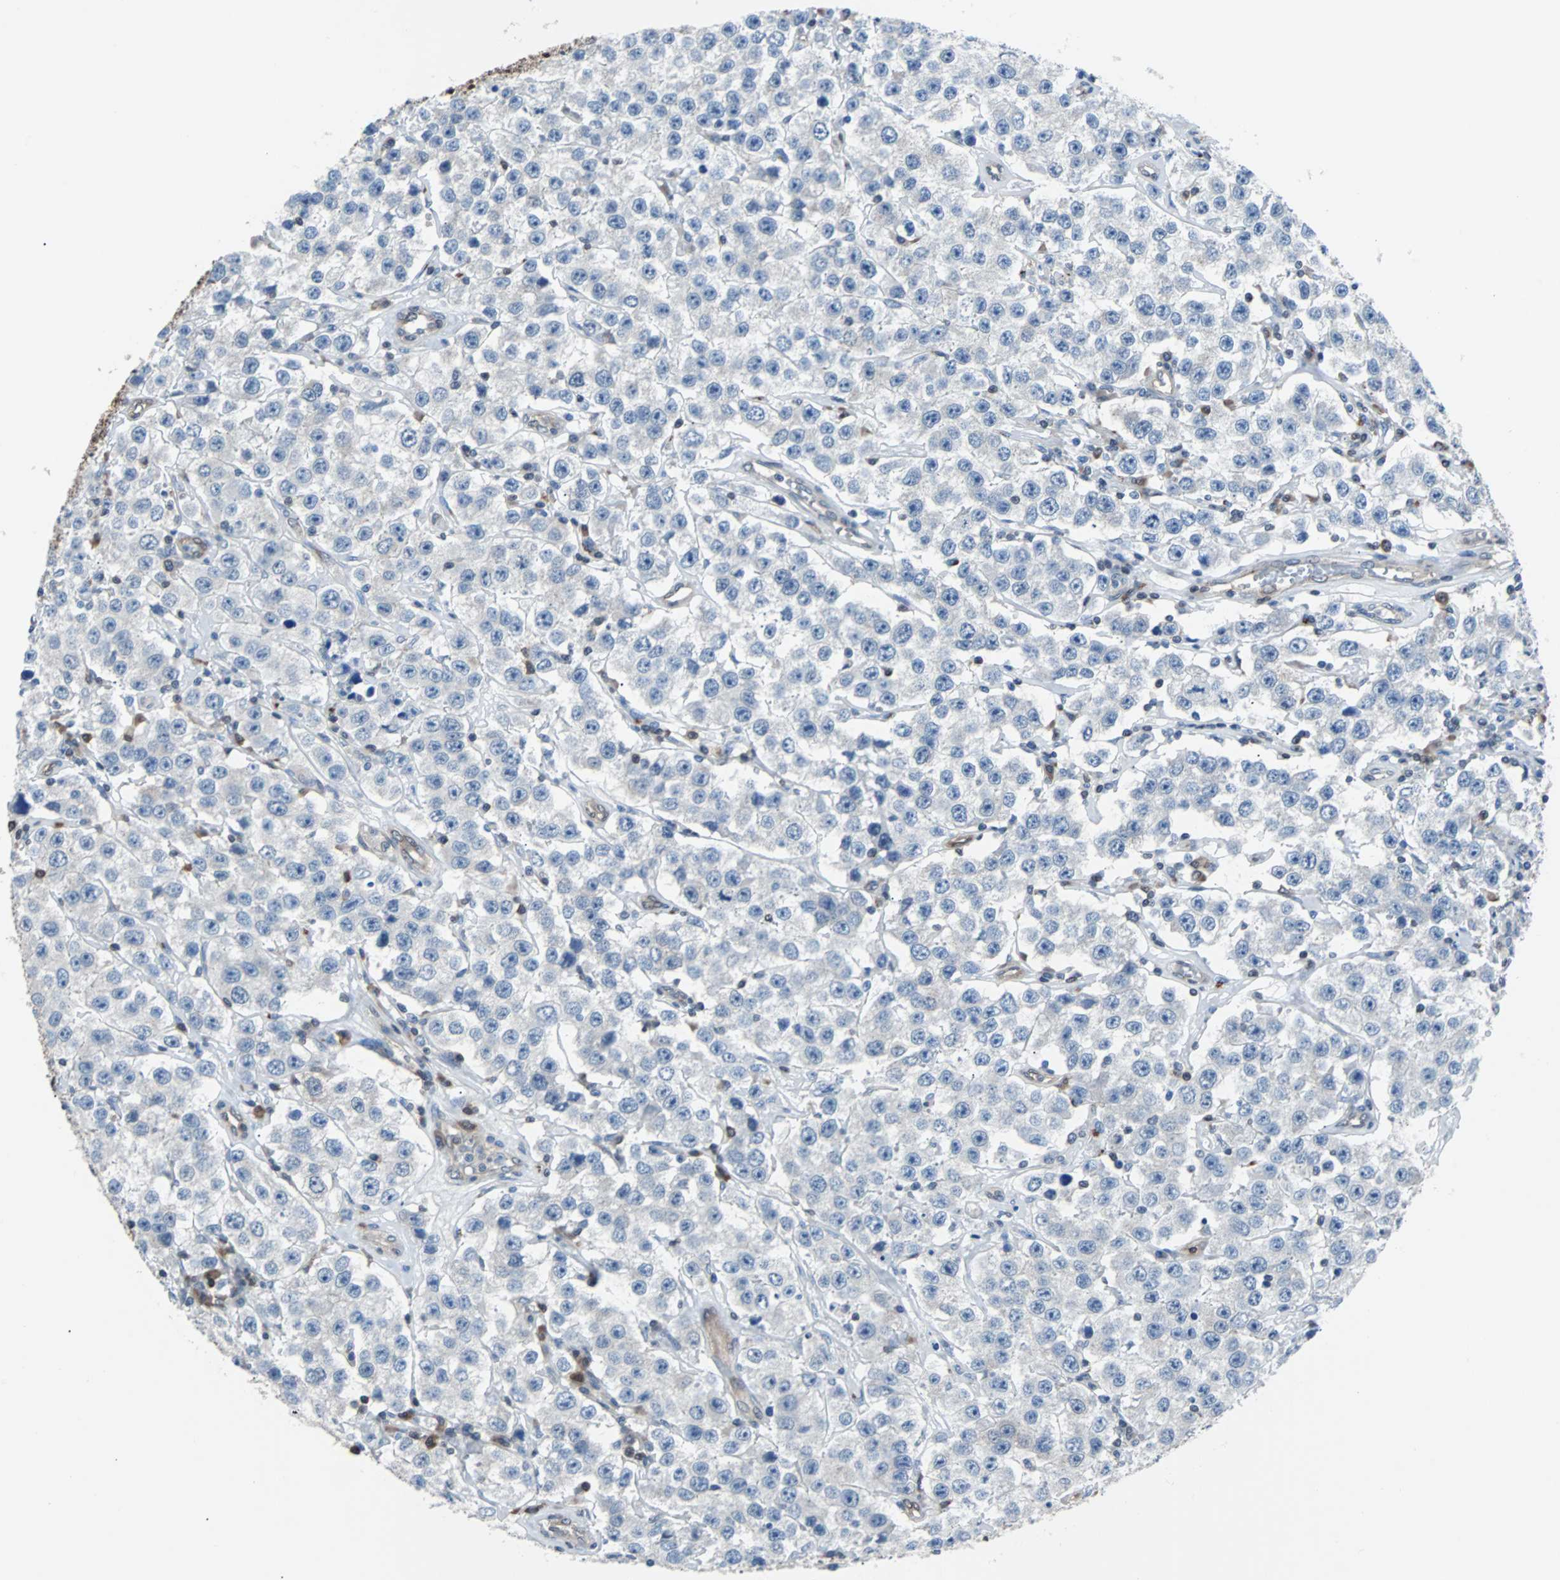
{"staining": {"intensity": "negative", "quantity": "none", "location": "none"}, "tissue": "testis cancer", "cell_type": "Tumor cells", "image_type": "cancer", "snomed": [{"axis": "morphology", "description": "Seminoma, NOS"}, {"axis": "topography", "description": "Testis"}], "caption": "High magnification brightfield microscopy of testis seminoma stained with DAB (brown) and counterstained with hematoxylin (blue): tumor cells show no significant staining.", "gene": "MAP2K6", "patient": {"sex": "male", "age": 52}}